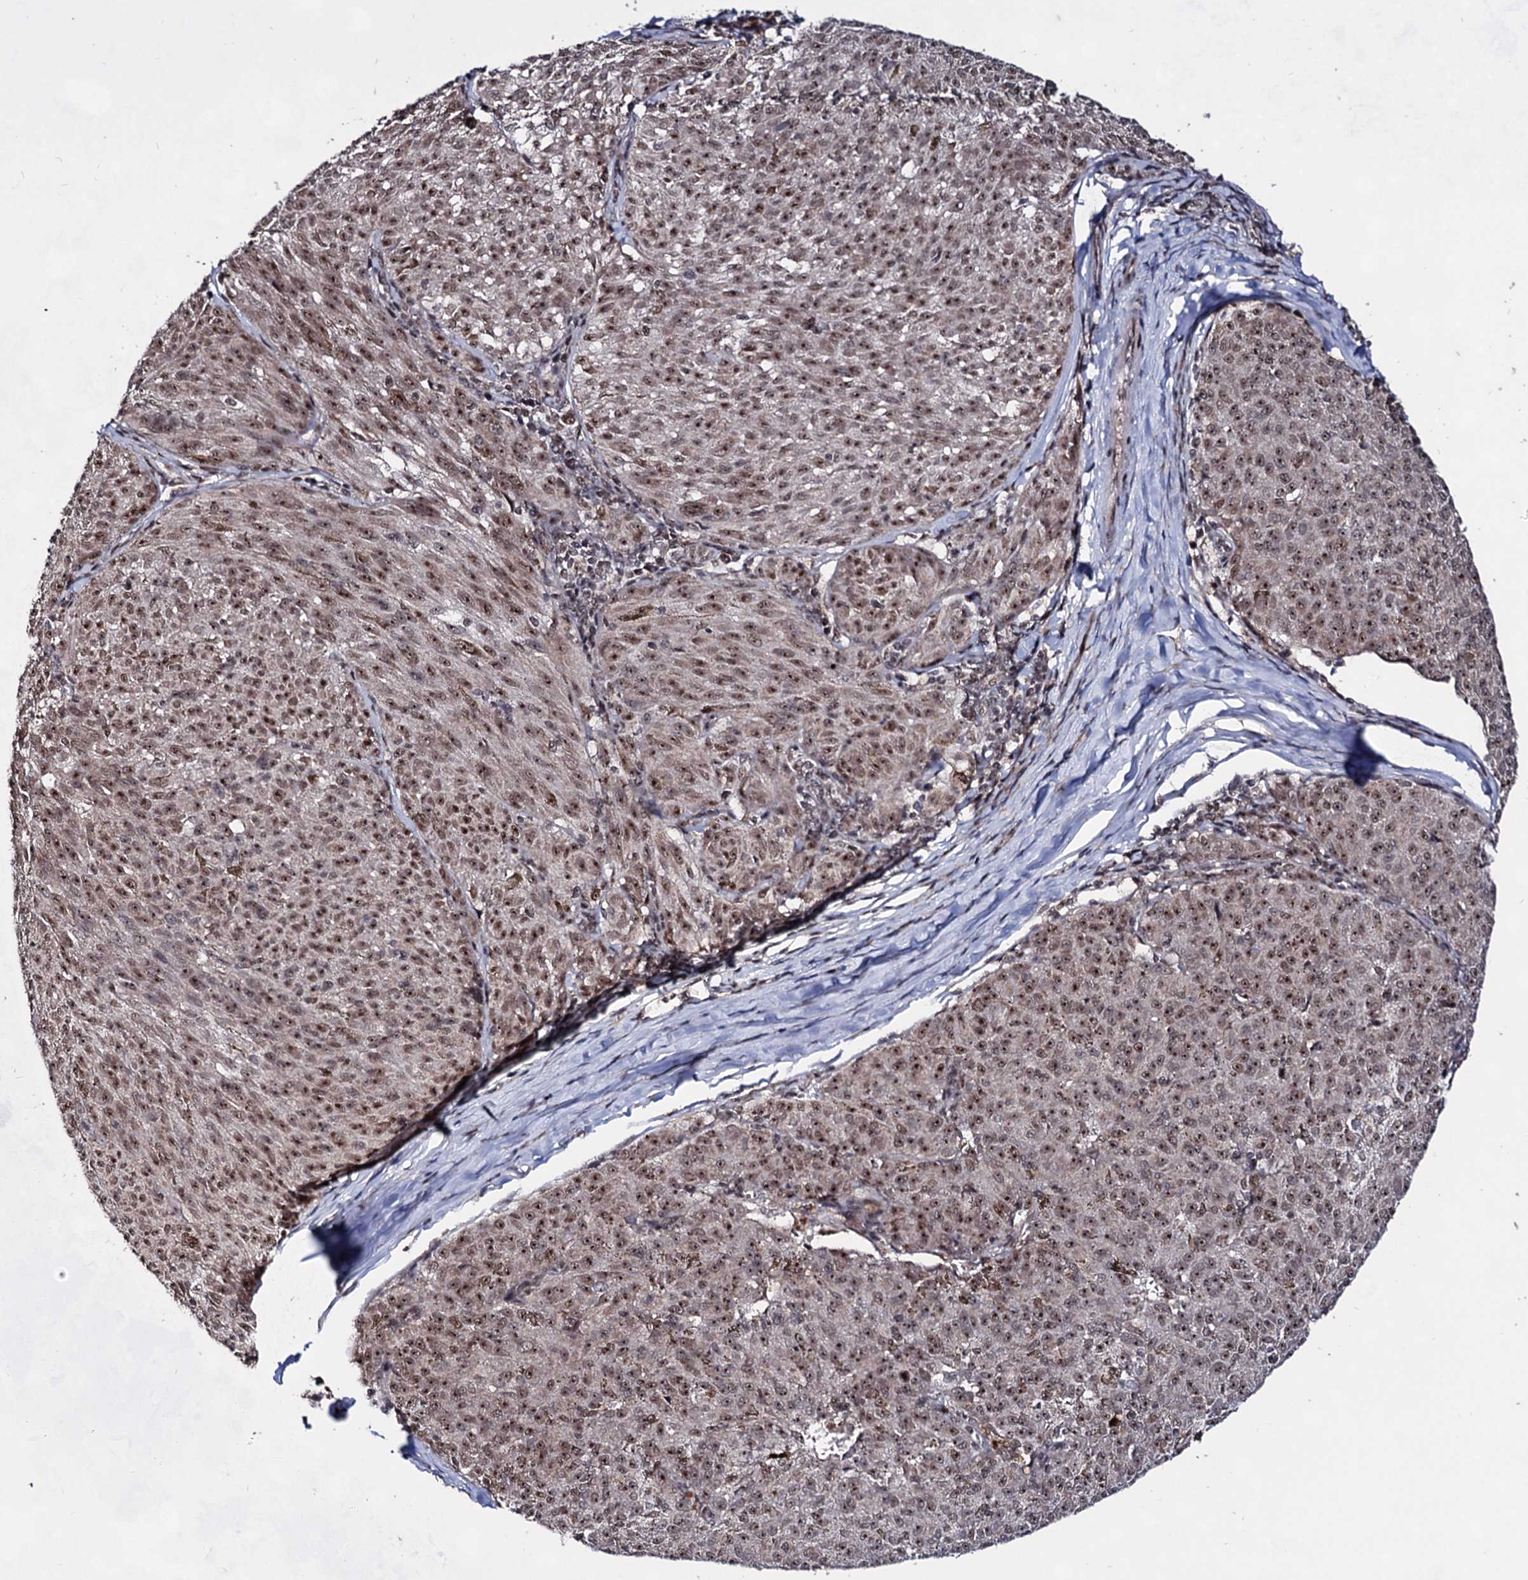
{"staining": {"intensity": "moderate", "quantity": ">75%", "location": "nuclear"}, "tissue": "melanoma", "cell_type": "Tumor cells", "image_type": "cancer", "snomed": [{"axis": "morphology", "description": "Malignant melanoma, NOS"}, {"axis": "topography", "description": "Skin"}], "caption": "DAB immunohistochemical staining of human melanoma demonstrates moderate nuclear protein expression in approximately >75% of tumor cells.", "gene": "EXOSC10", "patient": {"sex": "female", "age": 72}}